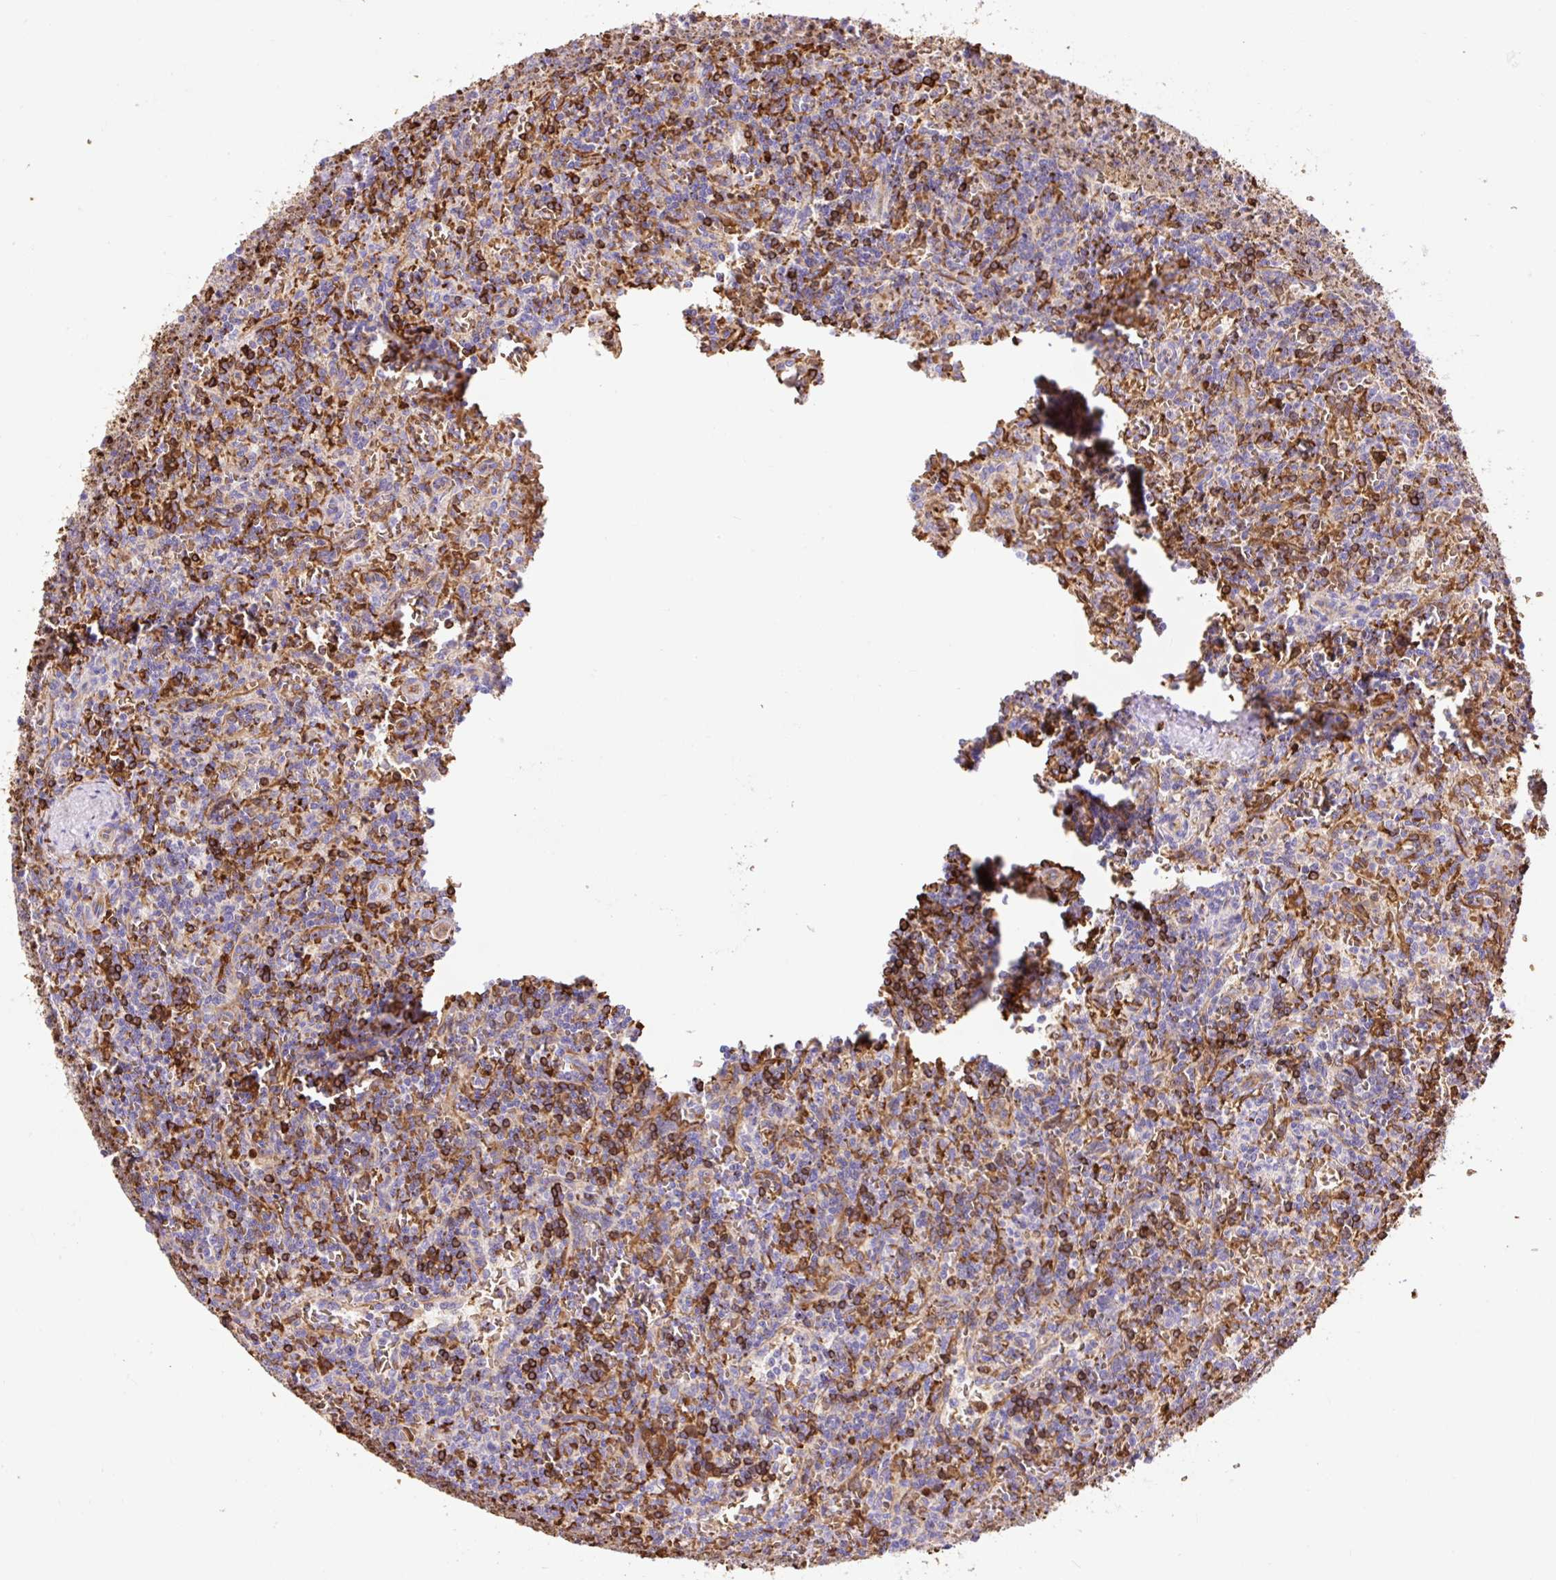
{"staining": {"intensity": "negative", "quantity": "none", "location": "none"}, "tissue": "lymphoma", "cell_type": "Tumor cells", "image_type": "cancer", "snomed": [{"axis": "morphology", "description": "Malignant lymphoma, non-Hodgkin's type, Low grade"}, {"axis": "topography", "description": "Spleen"}], "caption": "DAB immunohistochemical staining of human lymphoma shows no significant staining in tumor cells. Brightfield microscopy of immunohistochemistry (IHC) stained with DAB (brown) and hematoxylin (blue), captured at high magnification.", "gene": "HIP1R", "patient": {"sex": "male", "age": 73}}